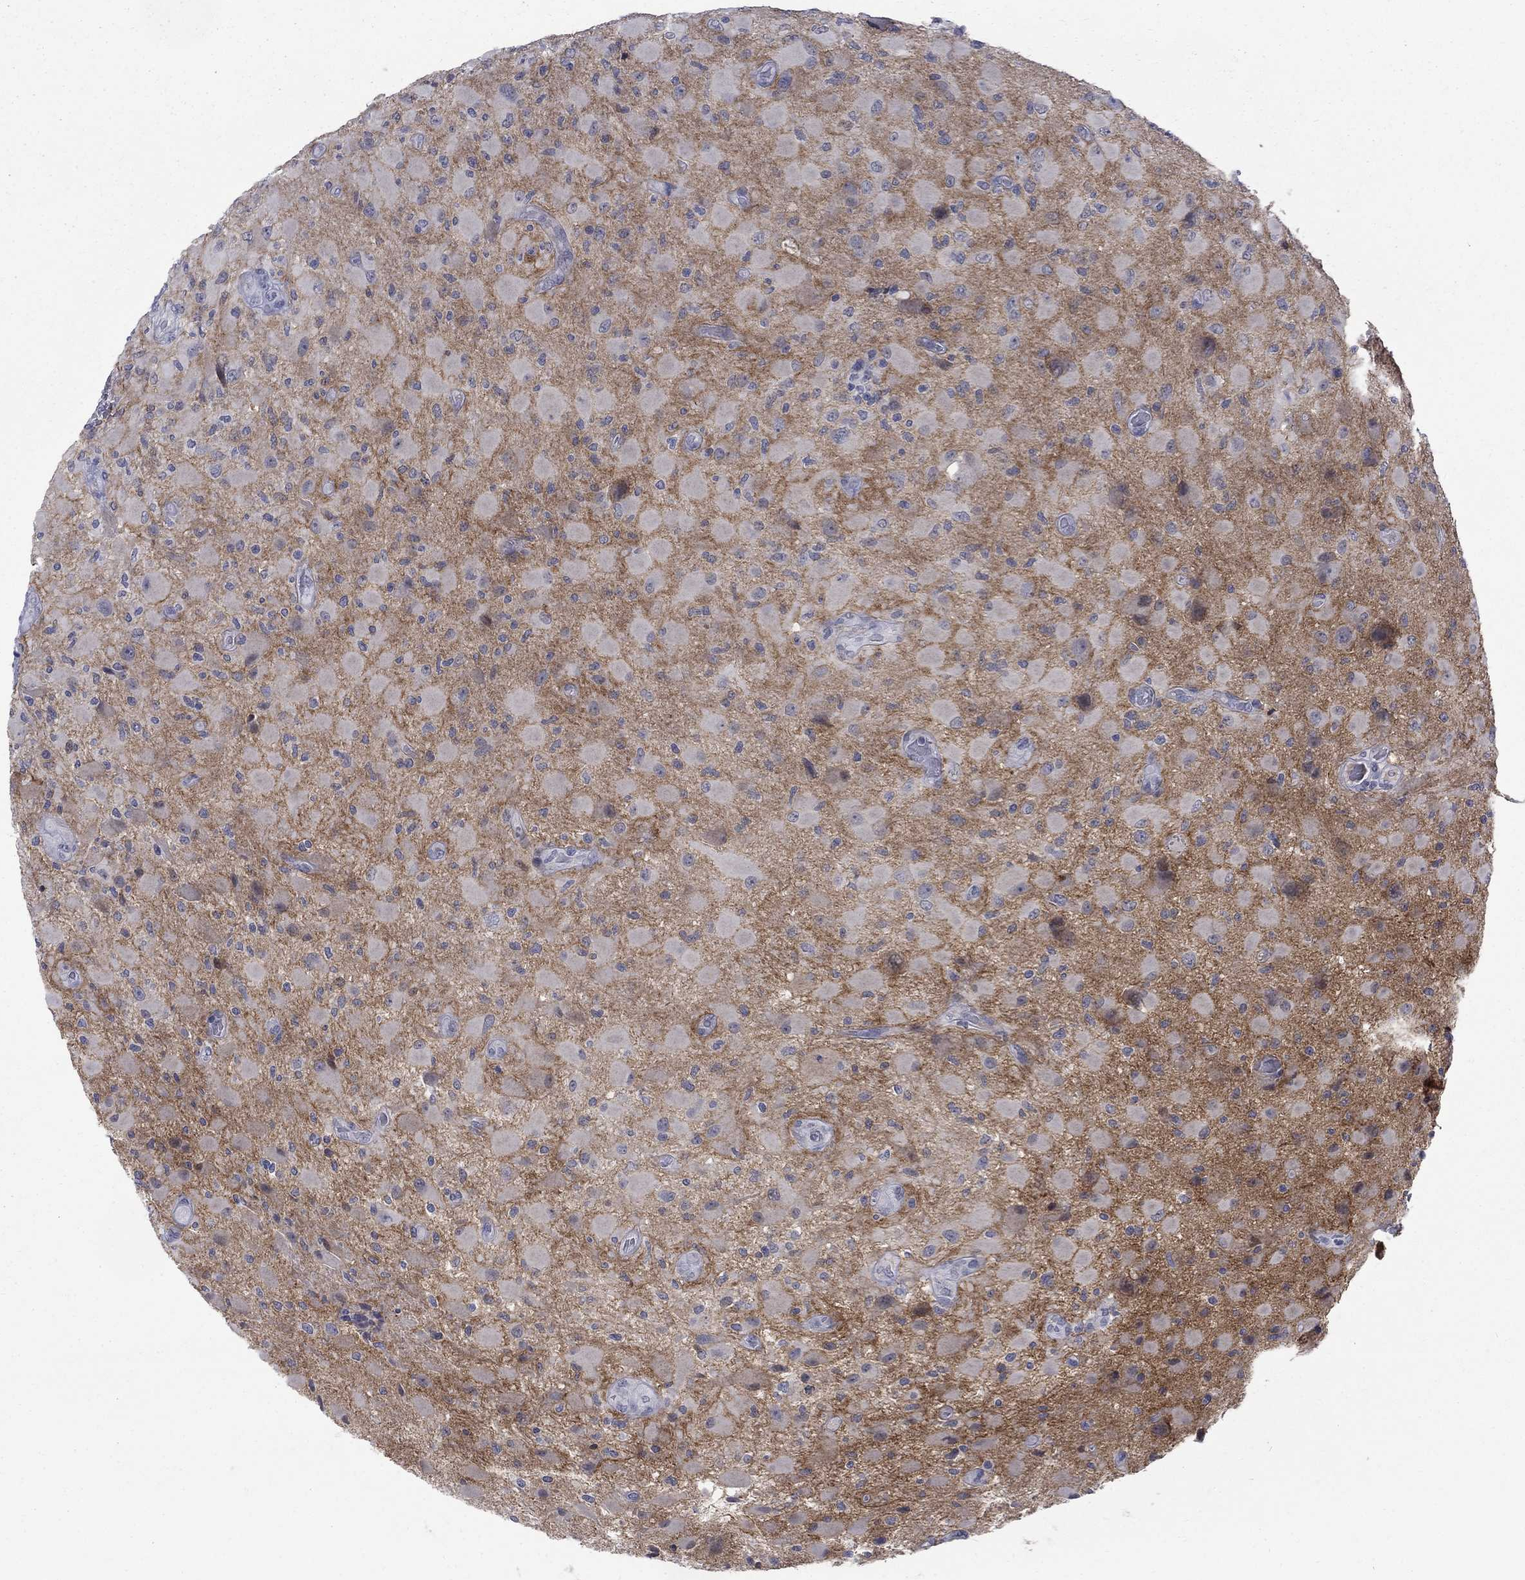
{"staining": {"intensity": "negative", "quantity": "none", "location": "none"}, "tissue": "glioma", "cell_type": "Tumor cells", "image_type": "cancer", "snomed": [{"axis": "morphology", "description": "Glioma, malignant, High grade"}, {"axis": "topography", "description": "Cerebral cortex"}], "caption": "Immunohistochemistry micrograph of glioma stained for a protein (brown), which displays no expression in tumor cells.", "gene": "CTNND2", "patient": {"sex": "male", "age": 35}}